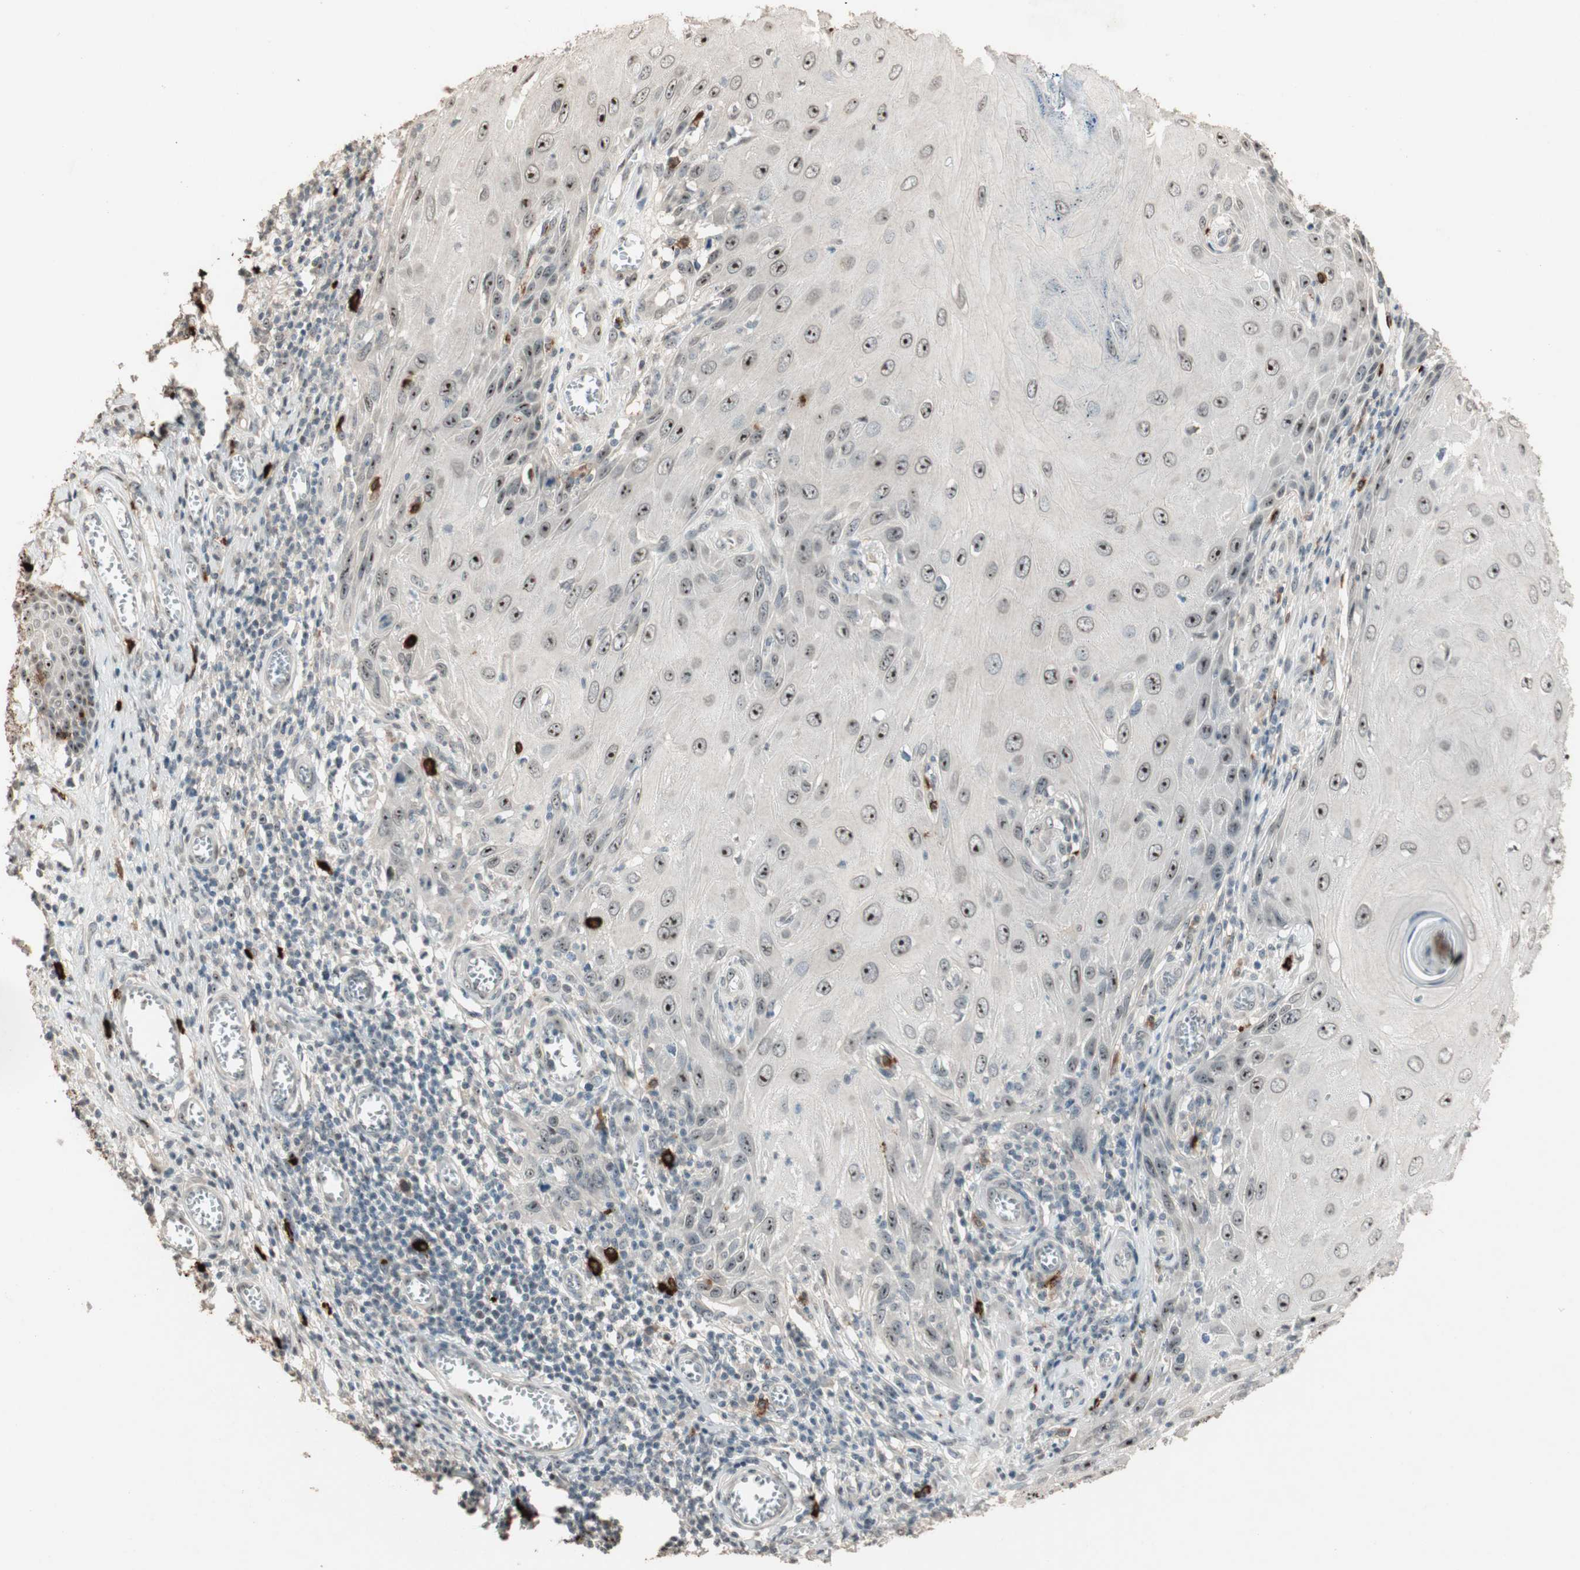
{"staining": {"intensity": "moderate", "quantity": ">75%", "location": "nuclear"}, "tissue": "skin cancer", "cell_type": "Tumor cells", "image_type": "cancer", "snomed": [{"axis": "morphology", "description": "Squamous cell carcinoma, NOS"}, {"axis": "topography", "description": "Skin"}], "caption": "A medium amount of moderate nuclear staining is identified in approximately >75% of tumor cells in skin squamous cell carcinoma tissue. The staining was performed using DAB (3,3'-diaminobenzidine) to visualize the protein expression in brown, while the nuclei were stained in blue with hematoxylin (Magnification: 20x).", "gene": "ETV4", "patient": {"sex": "female", "age": 73}}